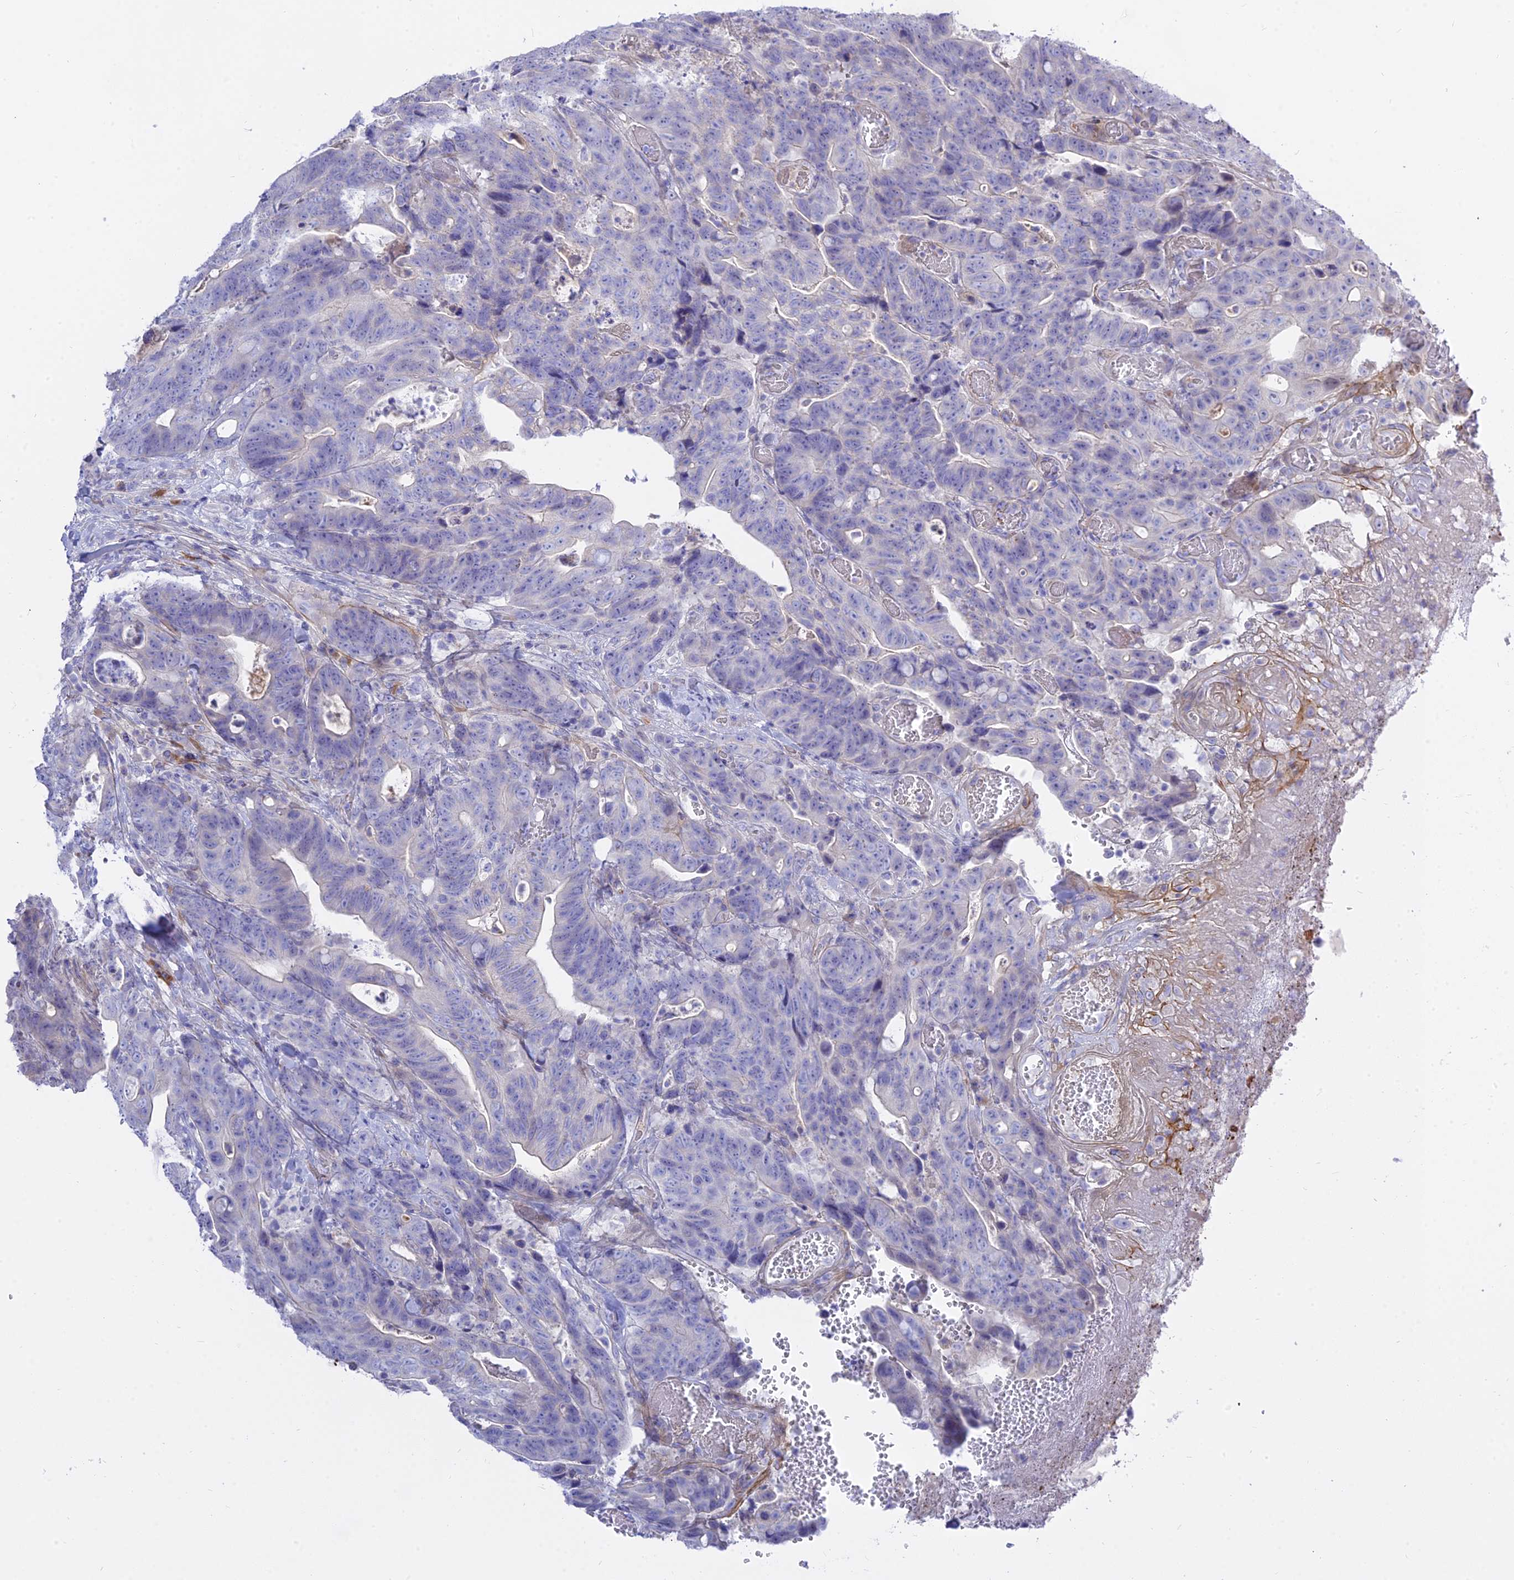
{"staining": {"intensity": "negative", "quantity": "none", "location": "none"}, "tissue": "colorectal cancer", "cell_type": "Tumor cells", "image_type": "cancer", "snomed": [{"axis": "morphology", "description": "Adenocarcinoma, NOS"}, {"axis": "topography", "description": "Colon"}], "caption": "Immunohistochemistry (IHC) image of human colorectal adenocarcinoma stained for a protein (brown), which reveals no expression in tumor cells.", "gene": "MBD3L1", "patient": {"sex": "female", "age": 82}}